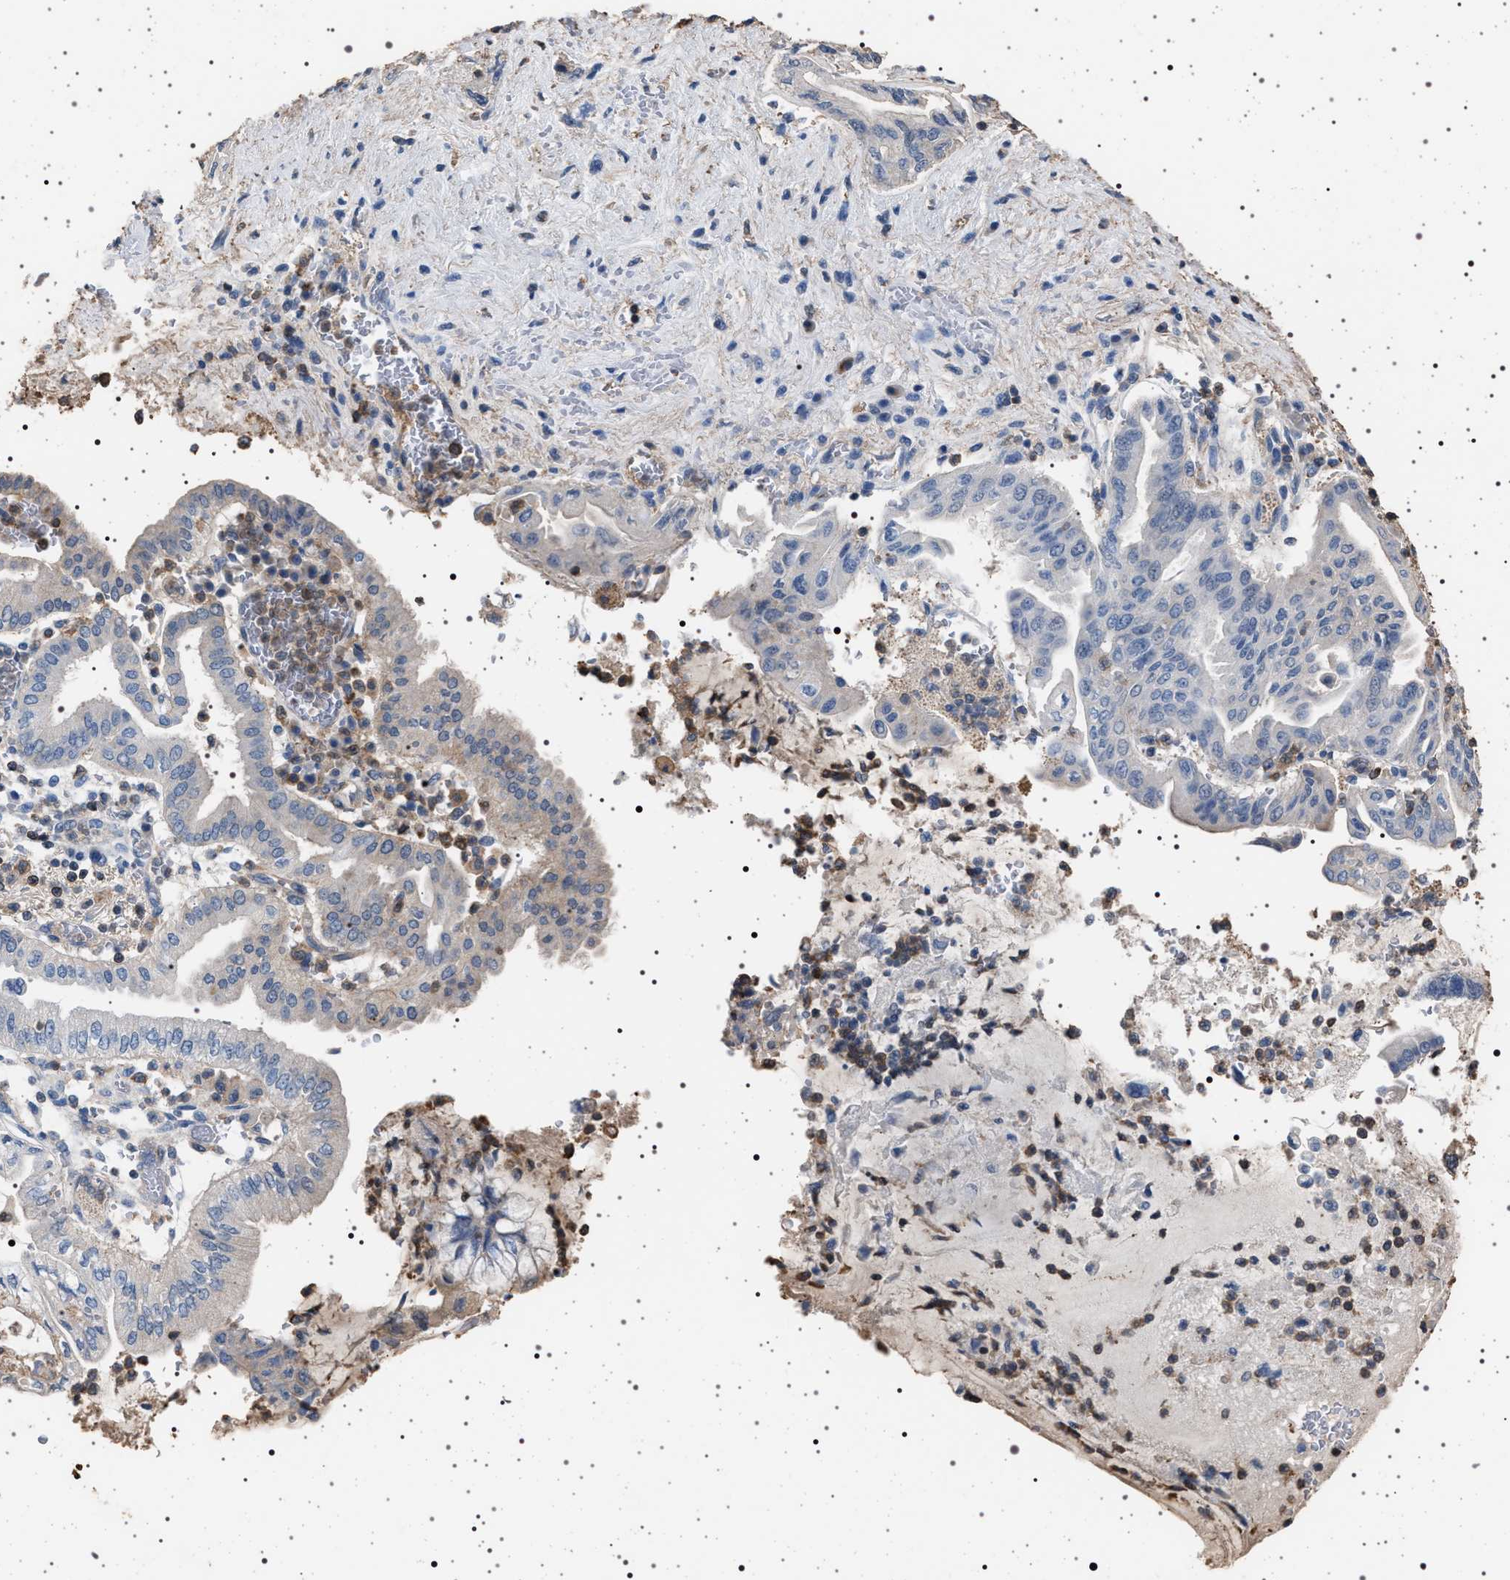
{"staining": {"intensity": "negative", "quantity": "none", "location": "none"}, "tissue": "pancreatic cancer", "cell_type": "Tumor cells", "image_type": "cancer", "snomed": [{"axis": "morphology", "description": "Adenocarcinoma, NOS"}, {"axis": "topography", "description": "Pancreas"}], "caption": "IHC of human pancreatic cancer reveals no expression in tumor cells. The staining is performed using DAB brown chromogen with nuclei counter-stained in using hematoxylin.", "gene": "SMAP2", "patient": {"sex": "female", "age": 73}}